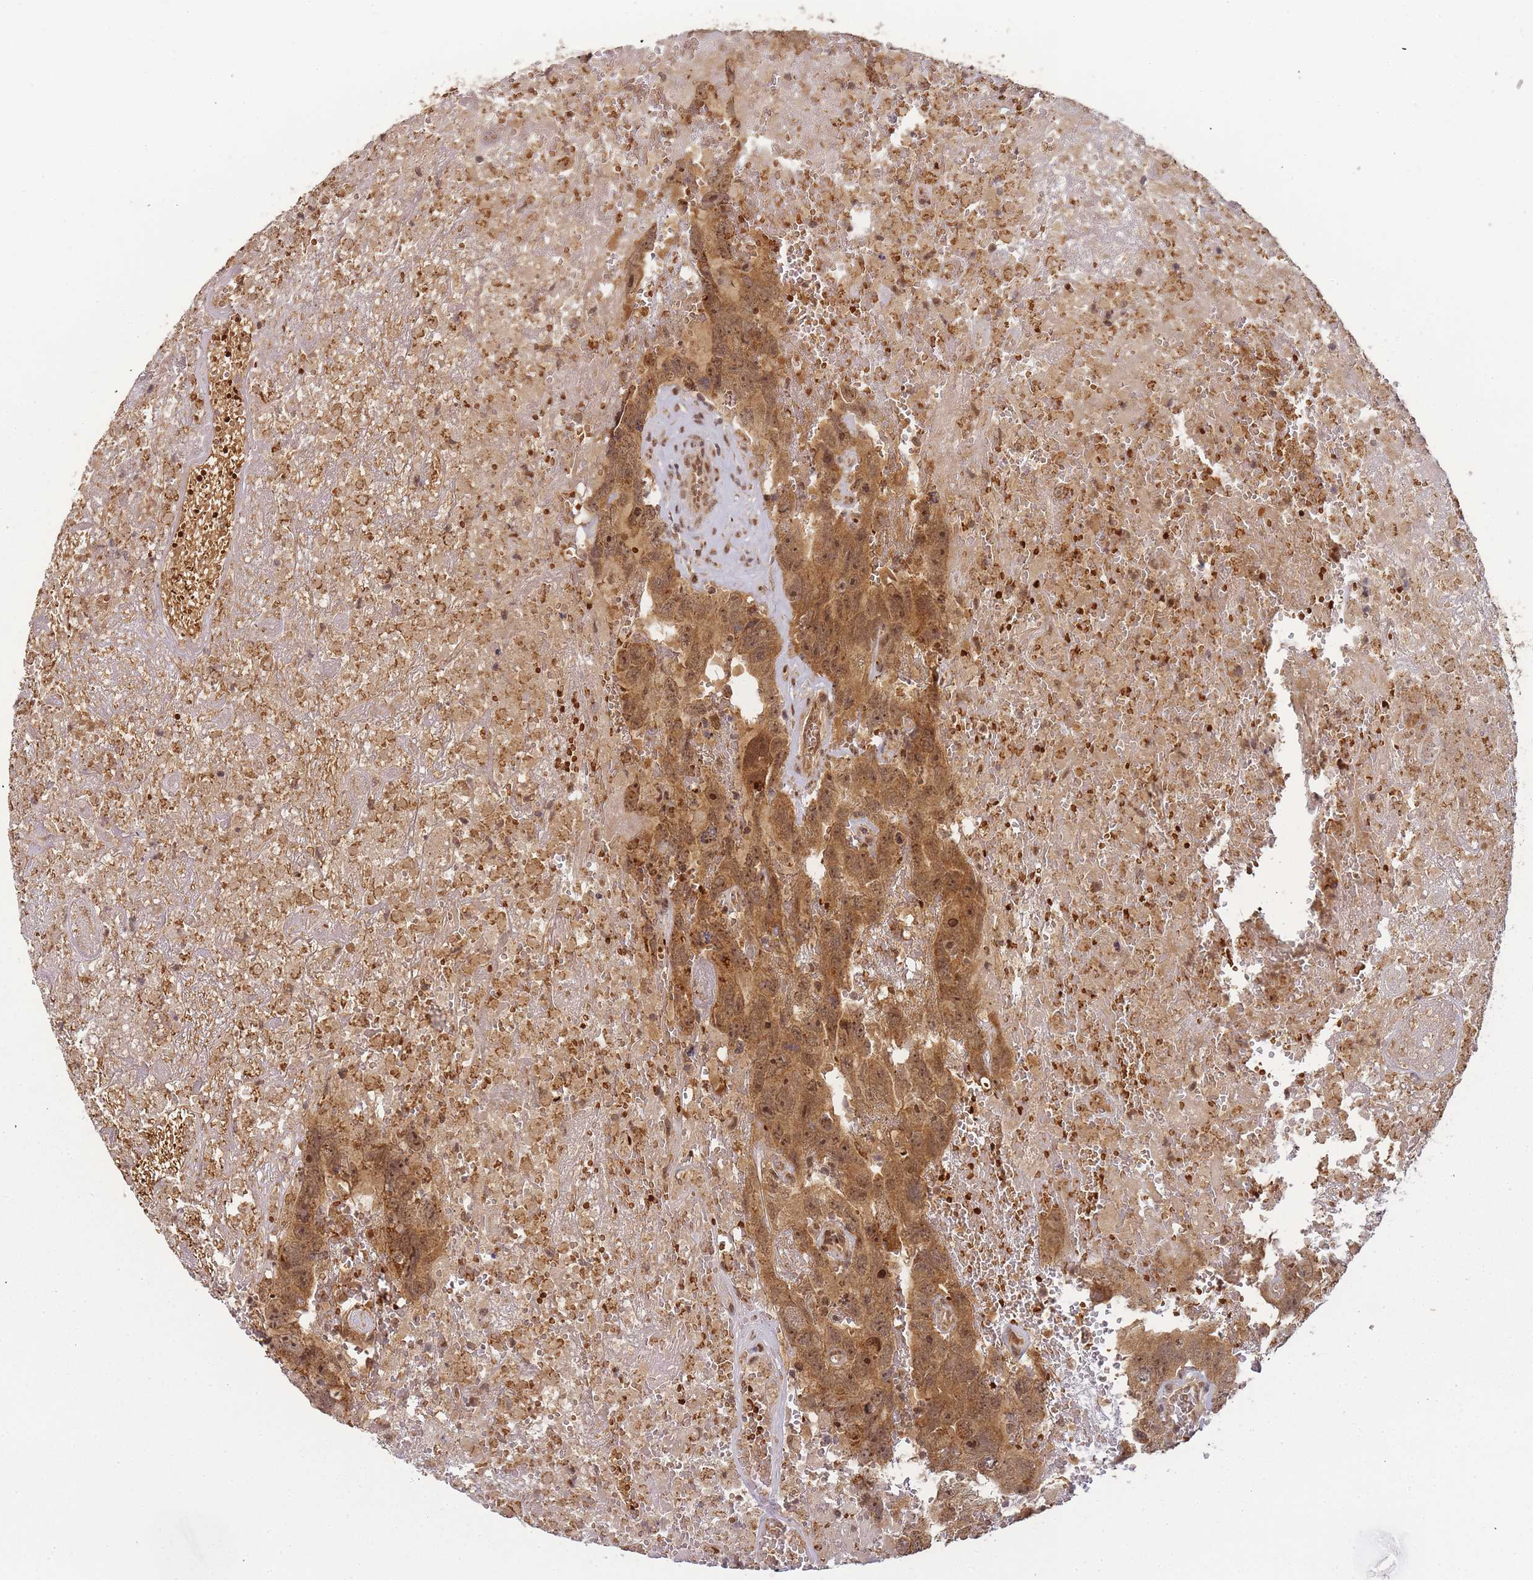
{"staining": {"intensity": "moderate", "quantity": ">75%", "location": "cytoplasmic/membranous,nuclear"}, "tissue": "testis cancer", "cell_type": "Tumor cells", "image_type": "cancer", "snomed": [{"axis": "morphology", "description": "Carcinoma, Embryonal, NOS"}, {"axis": "topography", "description": "Testis"}], "caption": "Protein staining shows moderate cytoplasmic/membranous and nuclear expression in approximately >75% of tumor cells in testis cancer (embryonal carcinoma).", "gene": "ZNF497", "patient": {"sex": "male", "age": 45}}